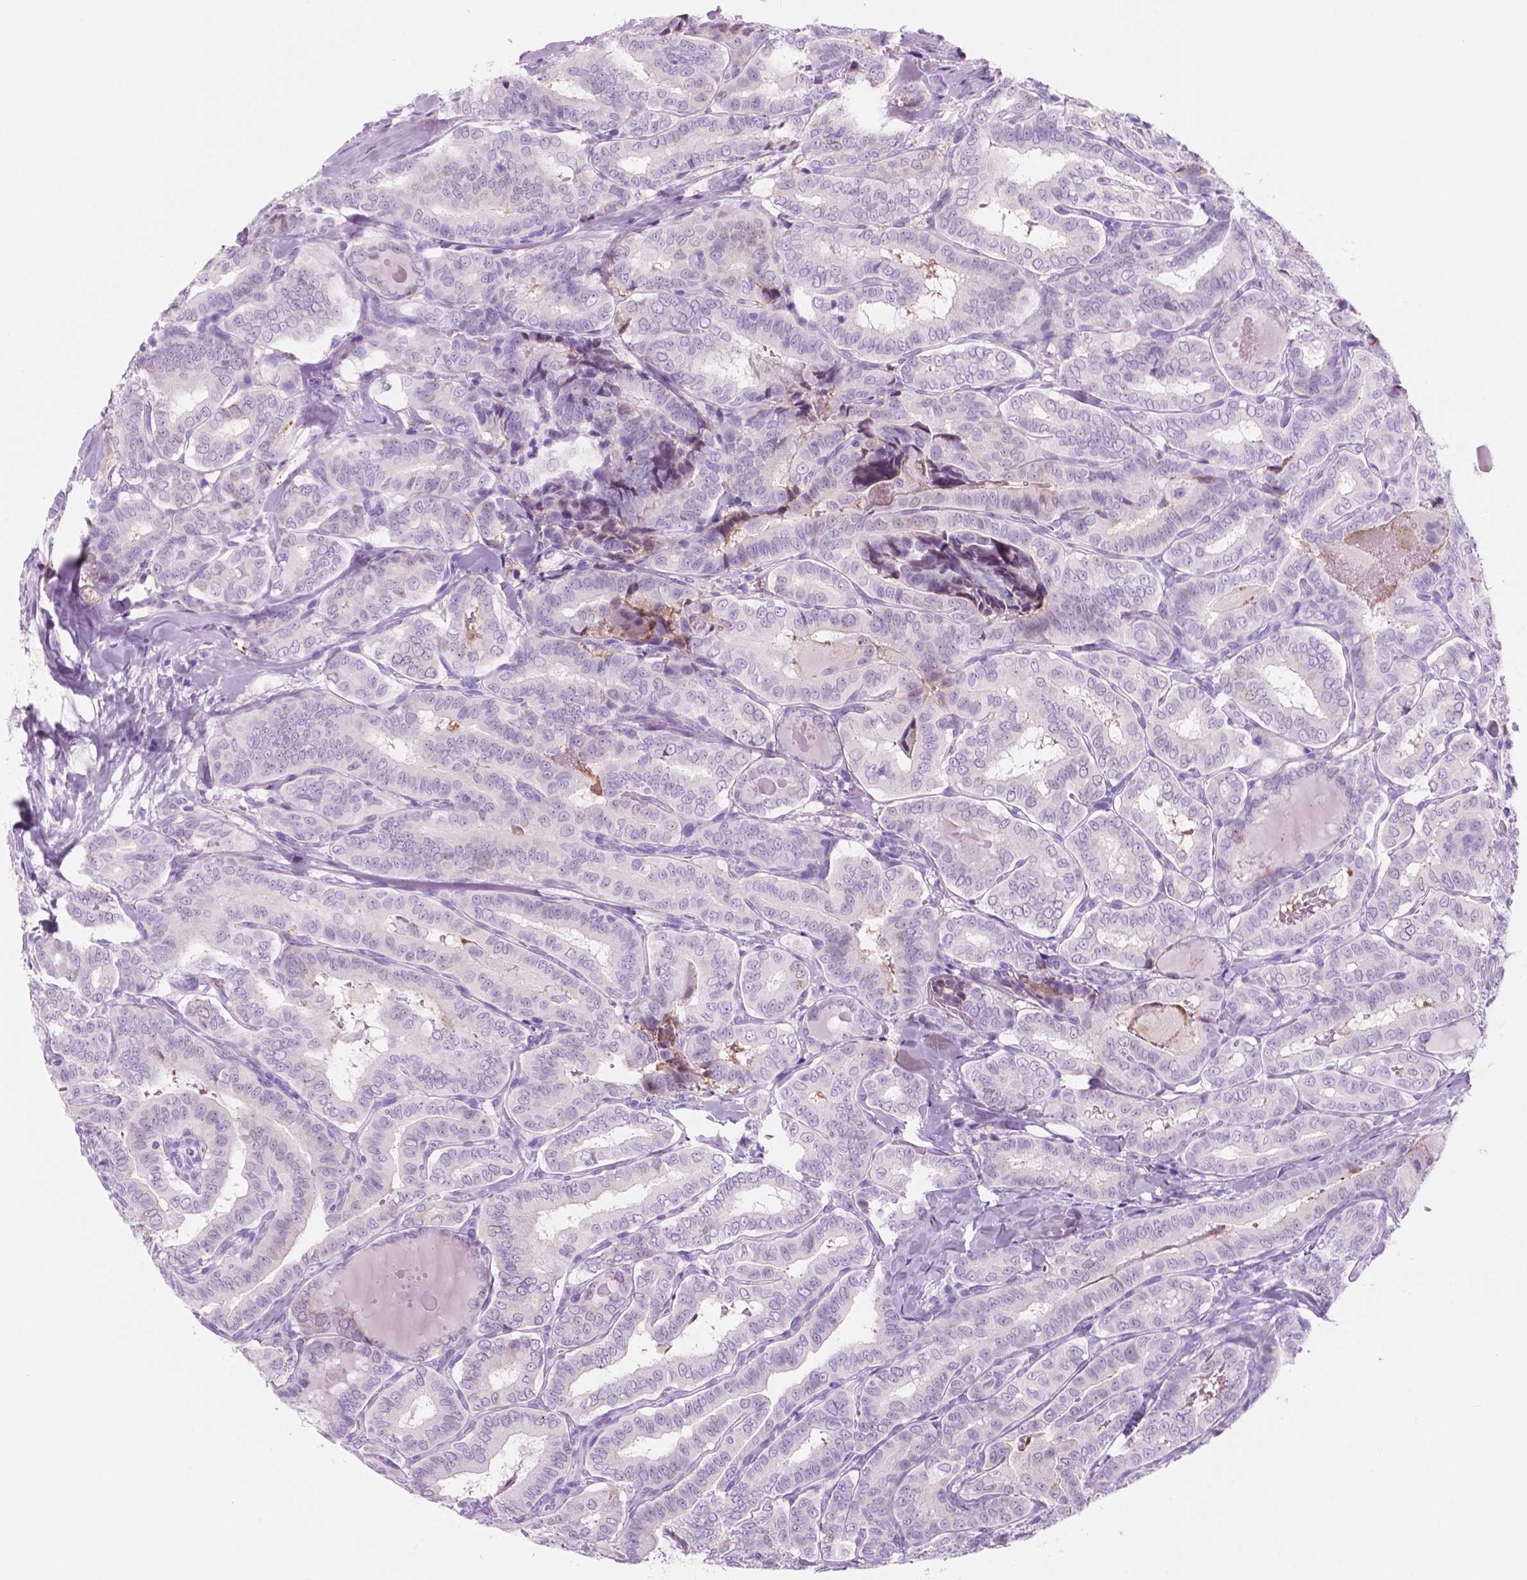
{"staining": {"intensity": "negative", "quantity": "none", "location": "none"}, "tissue": "thyroid cancer", "cell_type": "Tumor cells", "image_type": "cancer", "snomed": [{"axis": "morphology", "description": "Papillary adenocarcinoma, NOS"}, {"axis": "morphology", "description": "Papillary adenoma metastatic"}, {"axis": "topography", "description": "Thyroid gland"}], "caption": "Micrograph shows no significant protein staining in tumor cells of thyroid cancer (papillary adenocarcinoma).", "gene": "CUZD1", "patient": {"sex": "female", "age": 50}}